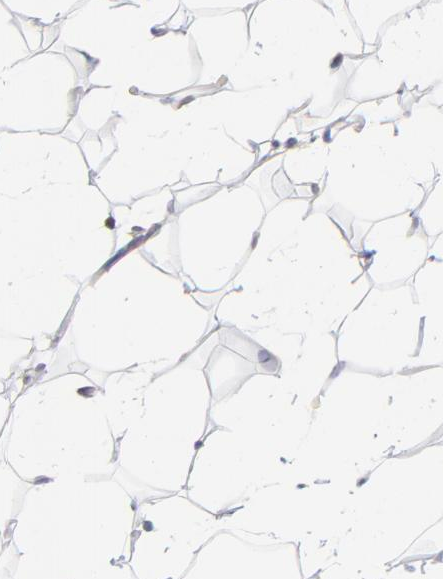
{"staining": {"intensity": "weak", "quantity": "25%-75%", "location": "cytoplasmic/membranous"}, "tissue": "adipose tissue", "cell_type": "Adipocytes", "image_type": "normal", "snomed": [{"axis": "morphology", "description": "Normal tissue, NOS"}, {"axis": "morphology", "description": "Fibrosis, NOS"}, {"axis": "topography", "description": "Breast"}], "caption": "The immunohistochemical stain shows weak cytoplasmic/membranous staining in adipocytes of unremarkable adipose tissue. The staining was performed using DAB (3,3'-diaminobenzidine), with brown indicating positive protein expression. Nuclei are stained blue with hematoxylin.", "gene": "UBE2L6", "patient": {"sex": "female", "age": 24}}